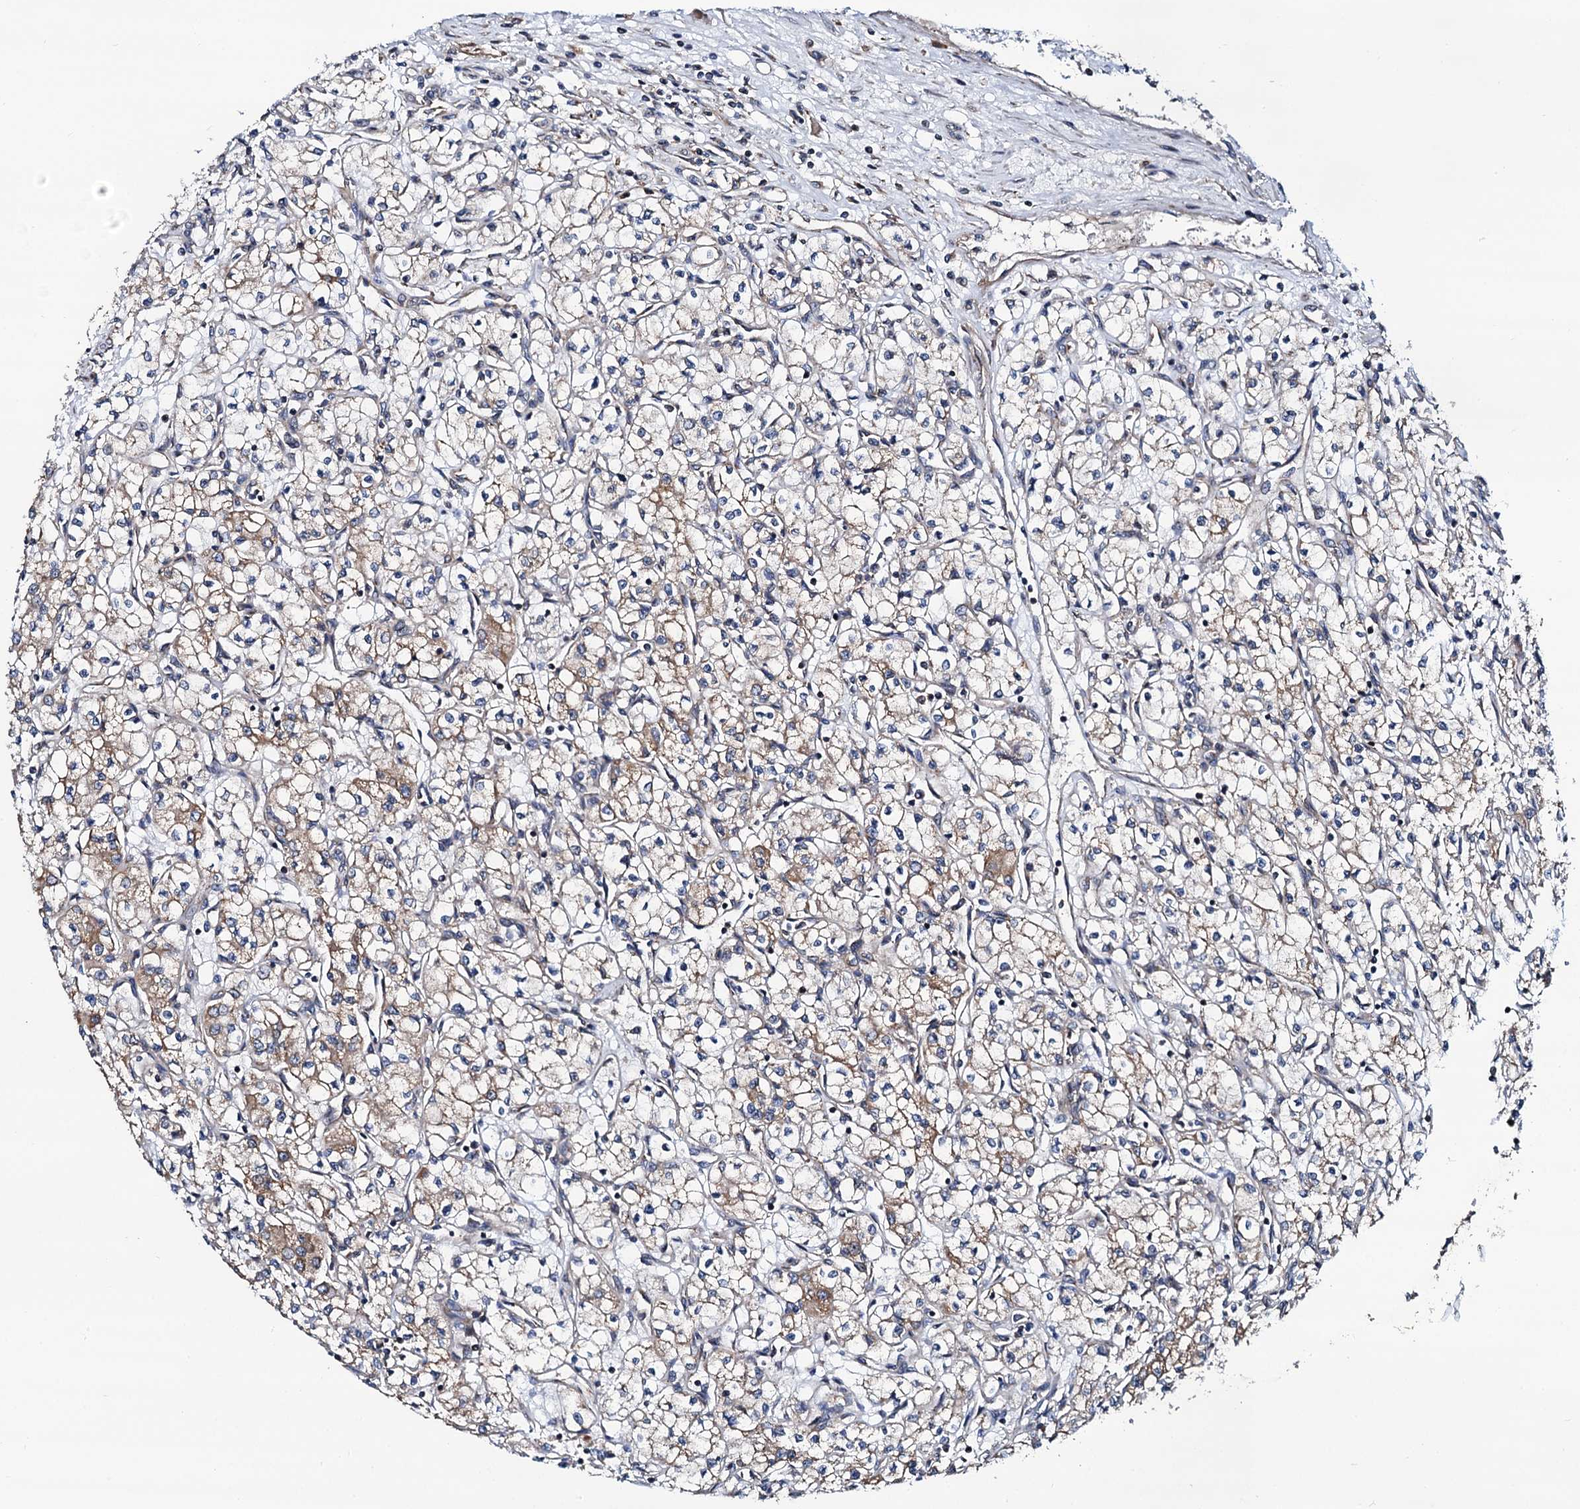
{"staining": {"intensity": "weak", "quantity": "25%-75%", "location": "cytoplasmic/membranous"}, "tissue": "renal cancer", "cell_type": "Tumor cells", "image_type": "cancer", "snomed": [{"axis": "morphology", "description": "Adenocarcinoma, NOS"}, {"axis": "topography", "description": "Kidney"}], "caption": "IHC of human renal adenocarcinoma shows low levels of weak cytoplasmic/membranous staining in about 25%-75% of tumor cells. Immunohistochemistry stains the protein in brown and the nuclei are stained blue.", "gene": "NEK1", "patient": {"sex": "male", "age": 59}}